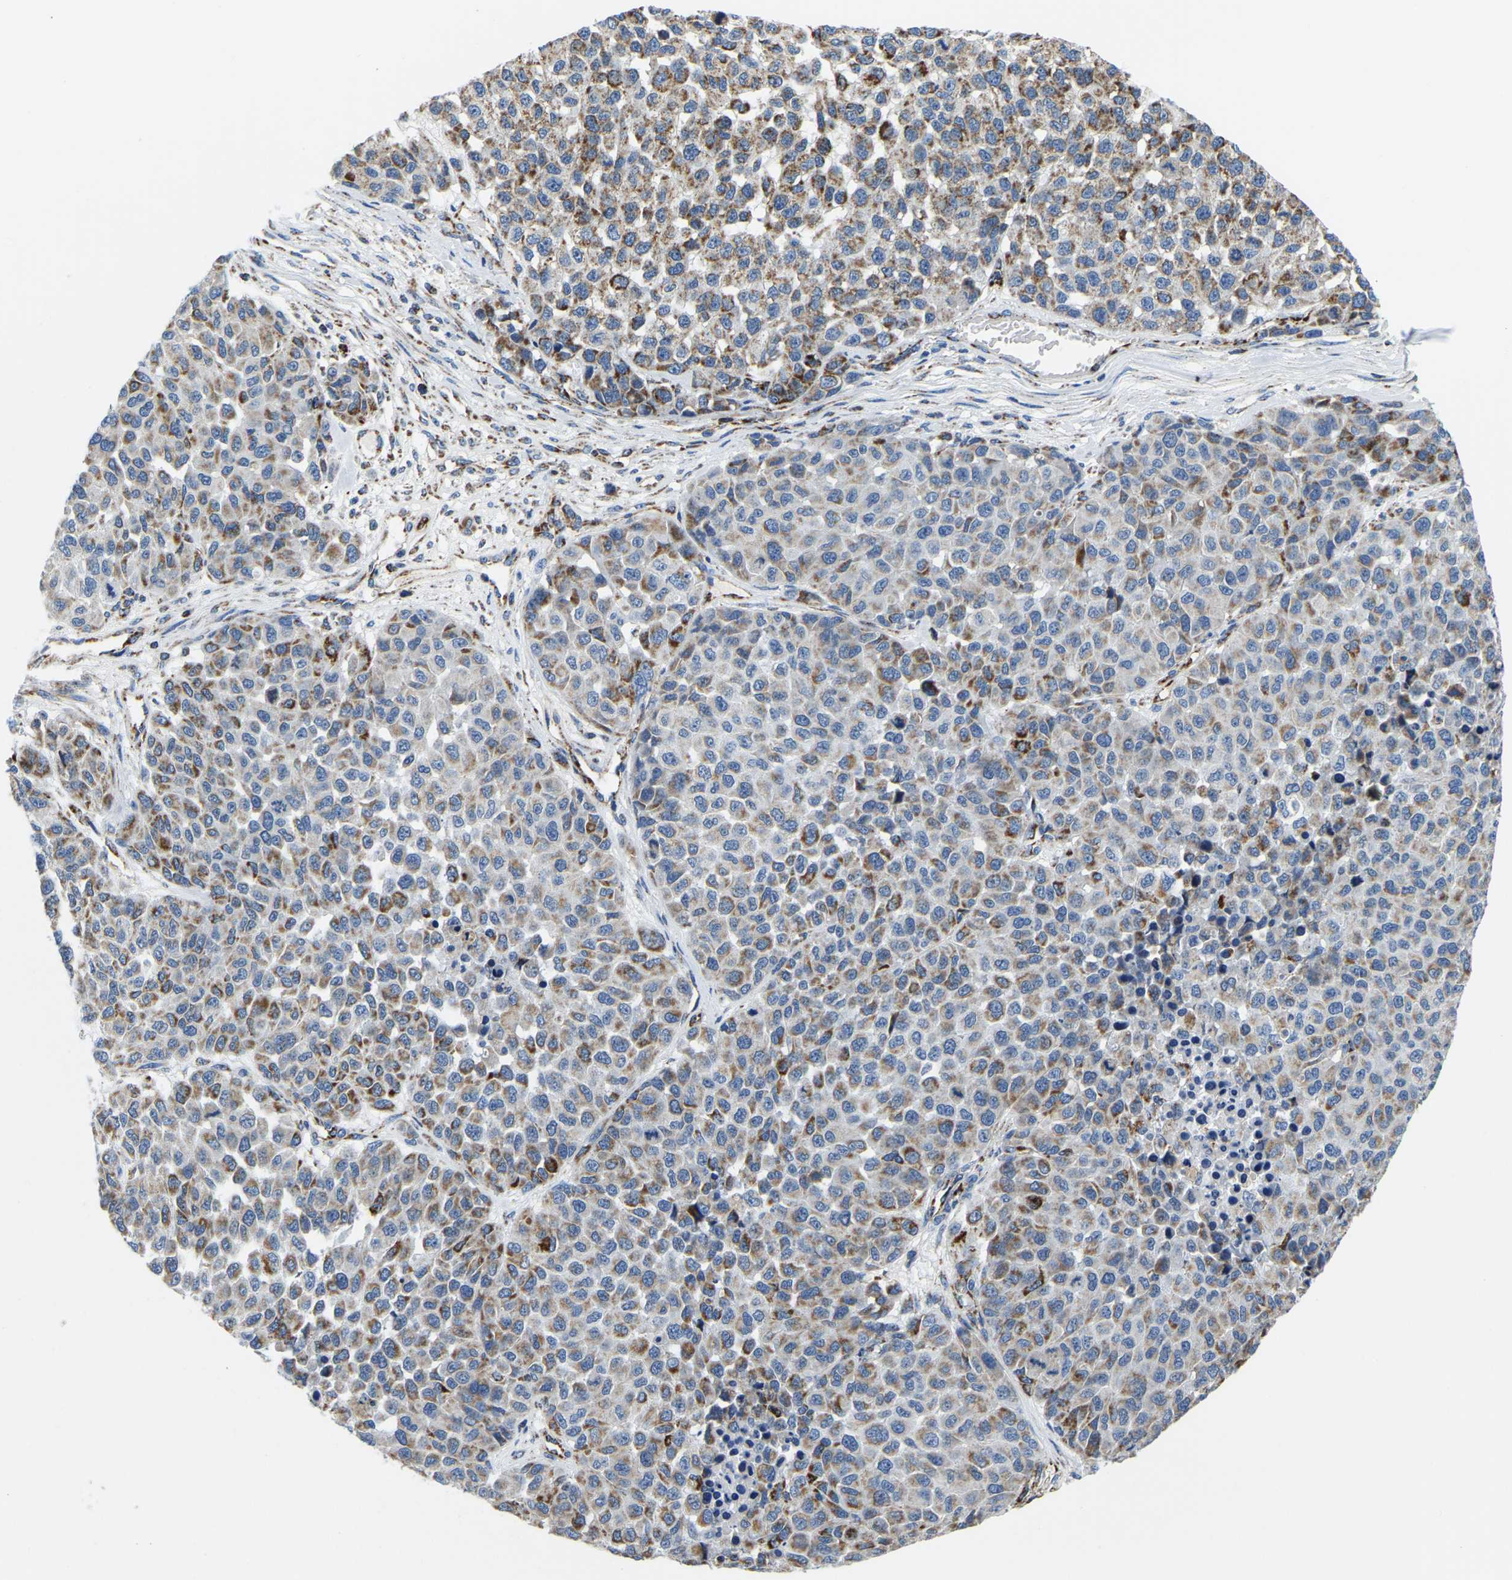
{"staining": {"intensity": "moderate", "quantity": ">75%", "location": "cytoplasmic/membranous"}, "tissue": "melanoma", "cell_type": "Tumor cells", "image_type": "cancer", "snomed": [{"axis": "morphology", "description": "Malignant melanoma, NOS"}, {"axis": "topography", "description": "Skin"}], "caption": "DAB (3,3'-diaminobenzidine) immunohistochemical staining of human malignant melanoma demonstrates moderate cytoplasmic/membranous protein expression in about >75% of tumor cells. (DAB IHC, brown staining for protein, blue staining for nuclei).", "gene": "SFXN1", "patient": {"sex": "male", "age": 62}}